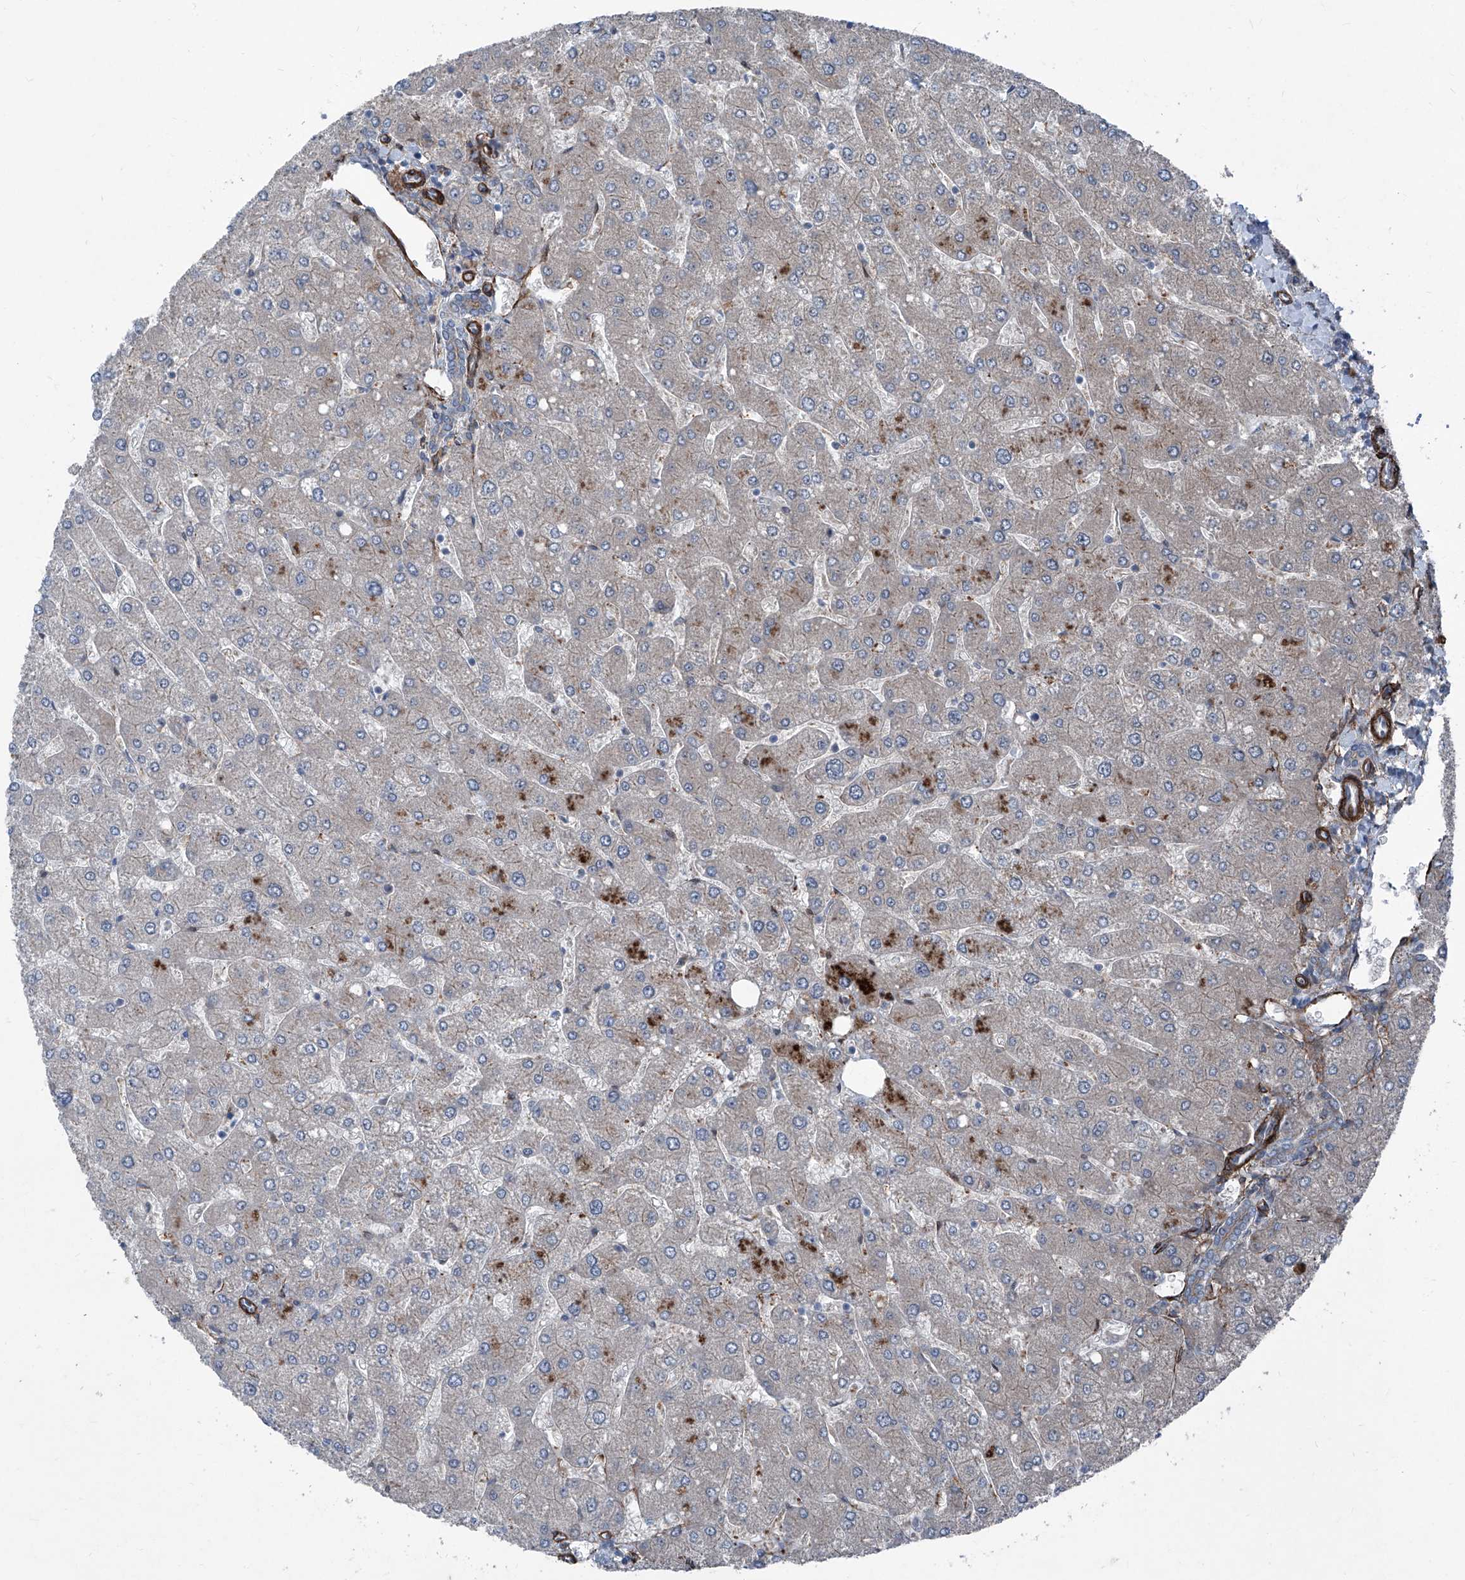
{"staining": {"intensity": "weak", "quantity": "<25%", "location": "cytoplasmic/membranous"}, "tissue": "liver", "cell_type": "Cholangiocytes", "image_type": "normal", "snomed": [{"axis": "morphology", "description": "Normal tissue, NOS"}, {"axis": "topography", "description": "Liver"}], "caption": "Immunohistochemistry photomicrograph of benign liver: human liver stained with DAB (3,3'-diaminobenzidine) shows no significant protein staining in cholangiocytes.", "gene": "COA7", "patient": {"sex": "male", "age": 55}}